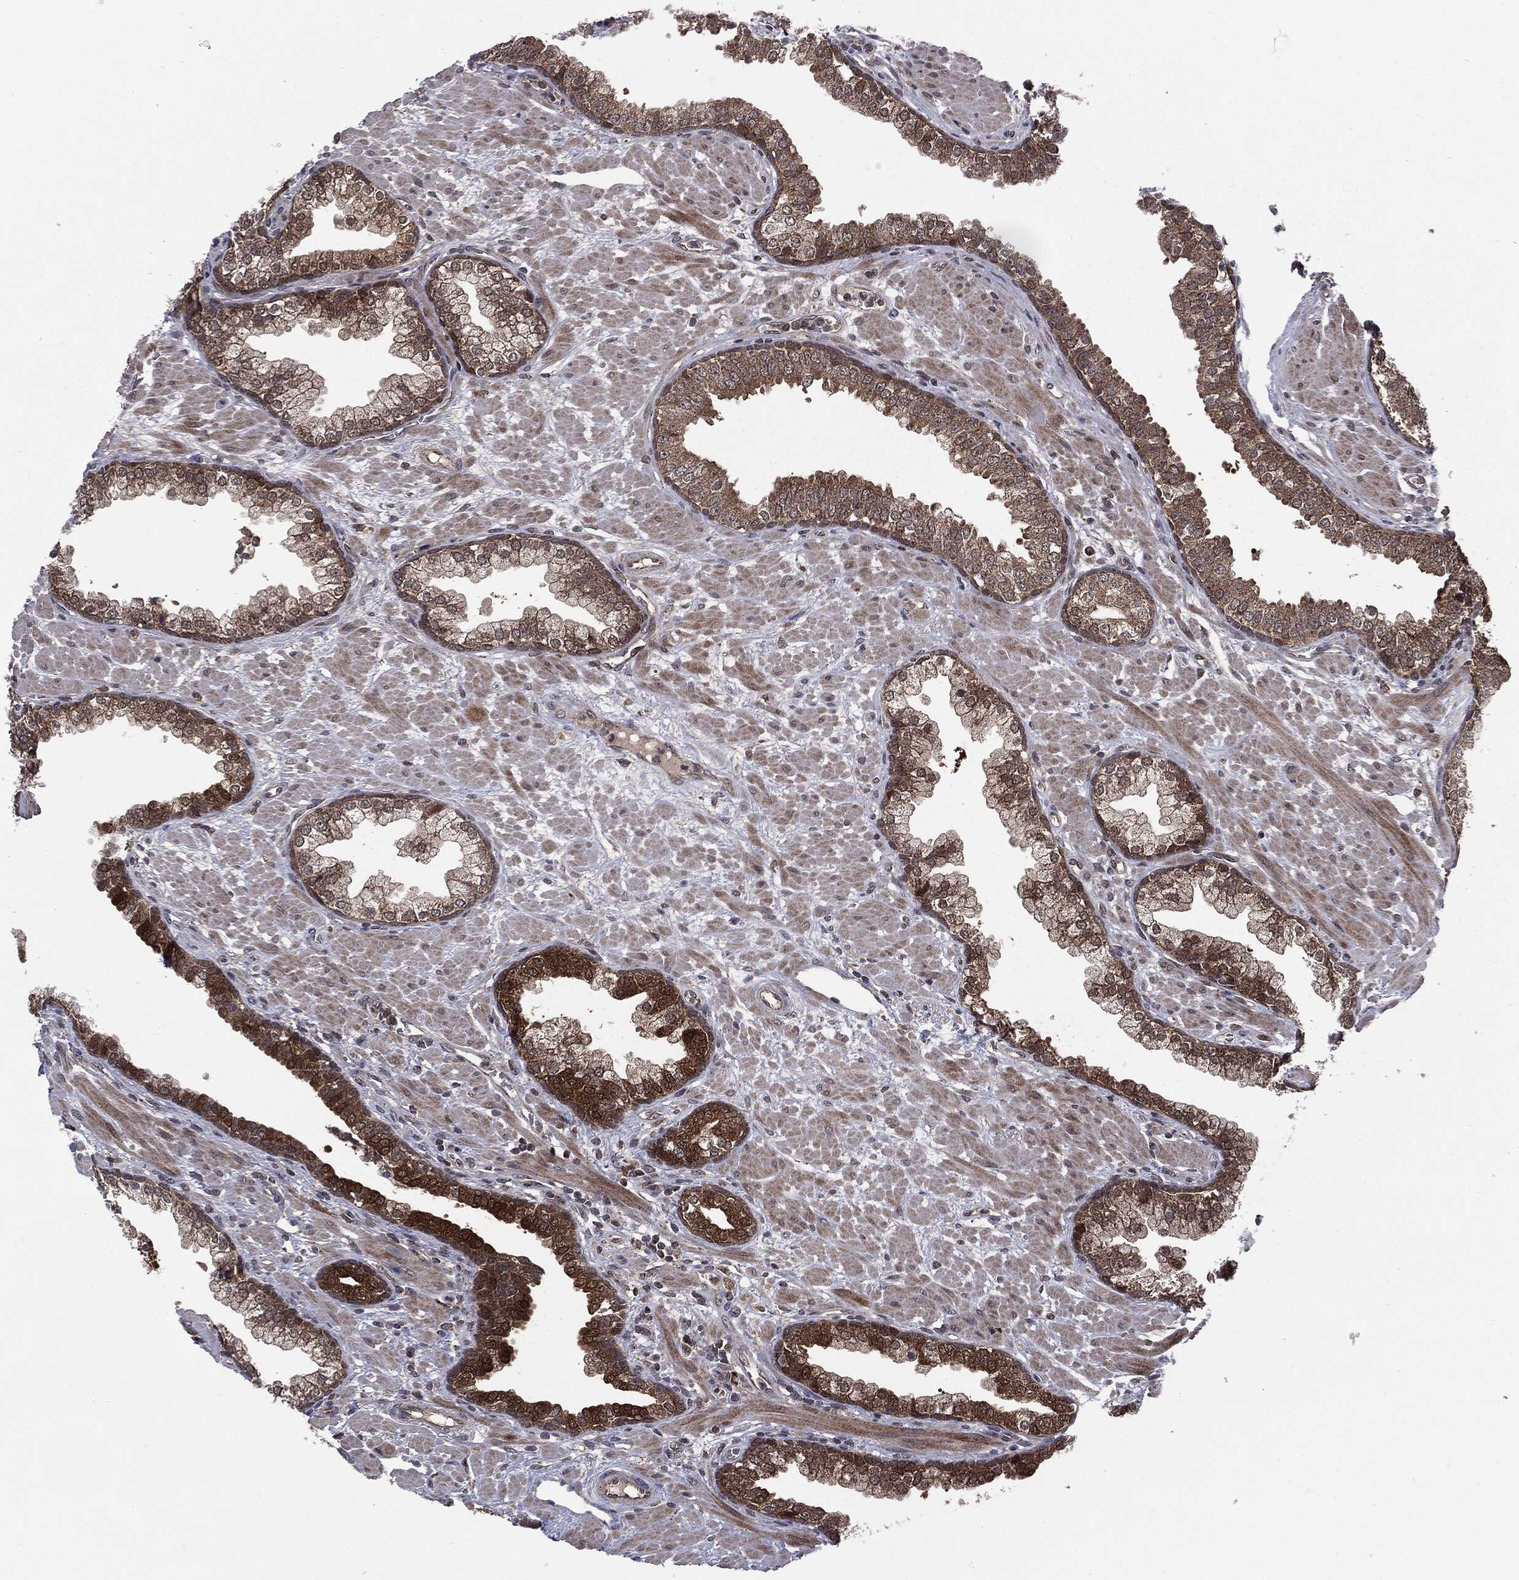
{"staining": {"intensity": "moderate", "quantity": "25%-75%", "location": "cytoplasmic/membranous"}, "tissue": "prostate", "cell_type": "Glandular cells", "image_type": "normal", "snomed": [{"axis": "morphology", "description": "Normal tissue, NOS"}, {"axis": "topography", "description": "Prostate"}], "caption": "About 25%-75% of glandular cells in unremarkable human prostate exhibit moderate cytoplasmic/membranous protein positivity as visualized by brown immunohistochemical staining.", "gene": "PTPA", "patient": {"sex": "male", "age": 63}}